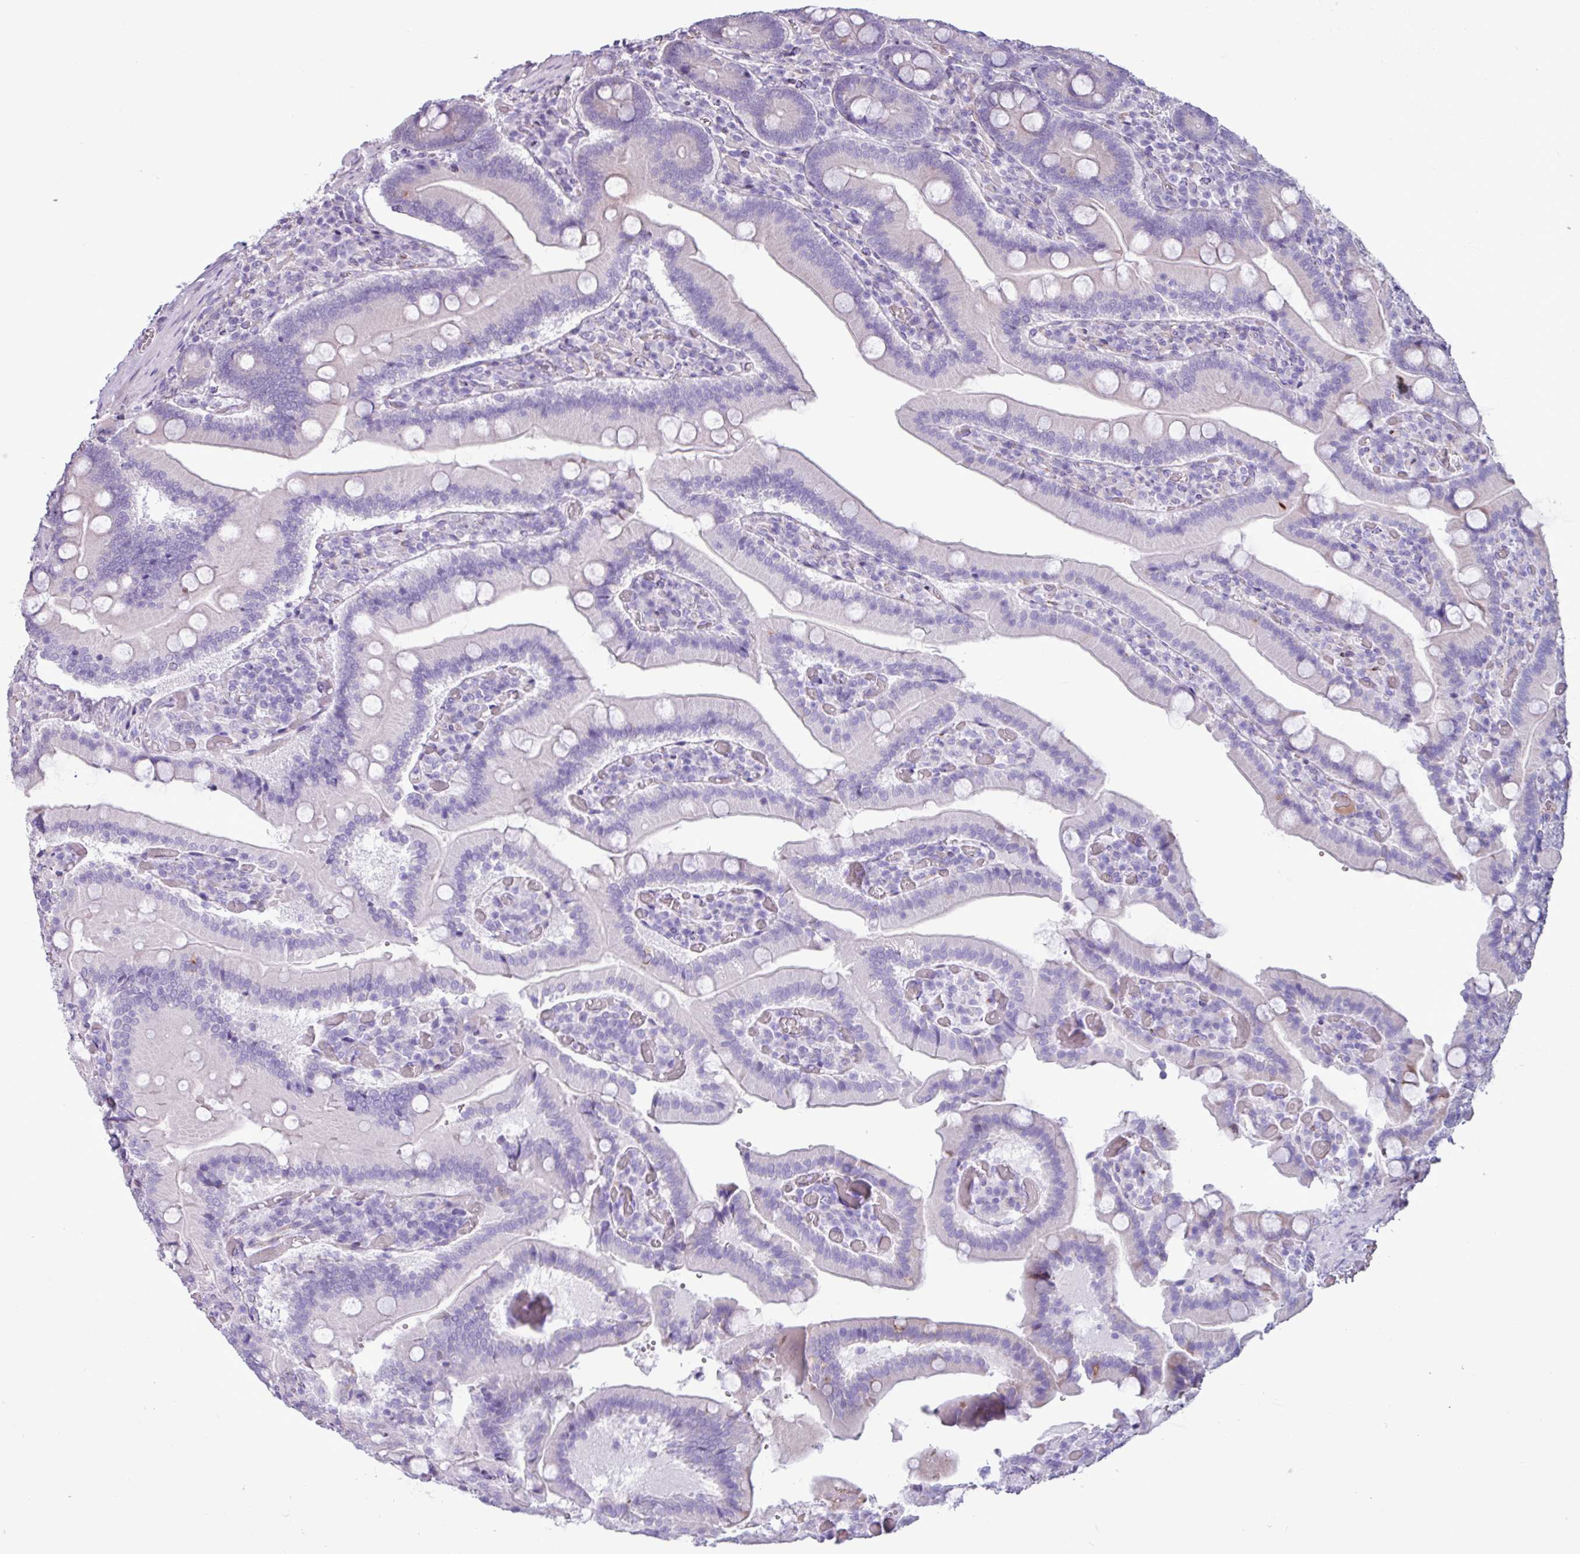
{"staining": {"intensity": "moderate", "quantity": "<25%", "location": "cytoplasmic/membranous"}, "tissue": "duodenum", "cell_type": "Glandular cells", "image_type": "normal", "snomed": [{"axis": "morphology", "description": "Normal tissue, NOS"}, {"axis": "topography", "description": "Duodenum"}], "caption": "IHC photomicrograph of normal duodenum: duodenum stained using immunohistochemistry (IHC) displays low levels of moderate protein expression localized specifically in the cytoplasmic/membranous of glandular cells, appearing as a cytoplasmic/membranous brown color.", "gene": "PPP1R35", "patient": {"sex": "female", "age": 62}}